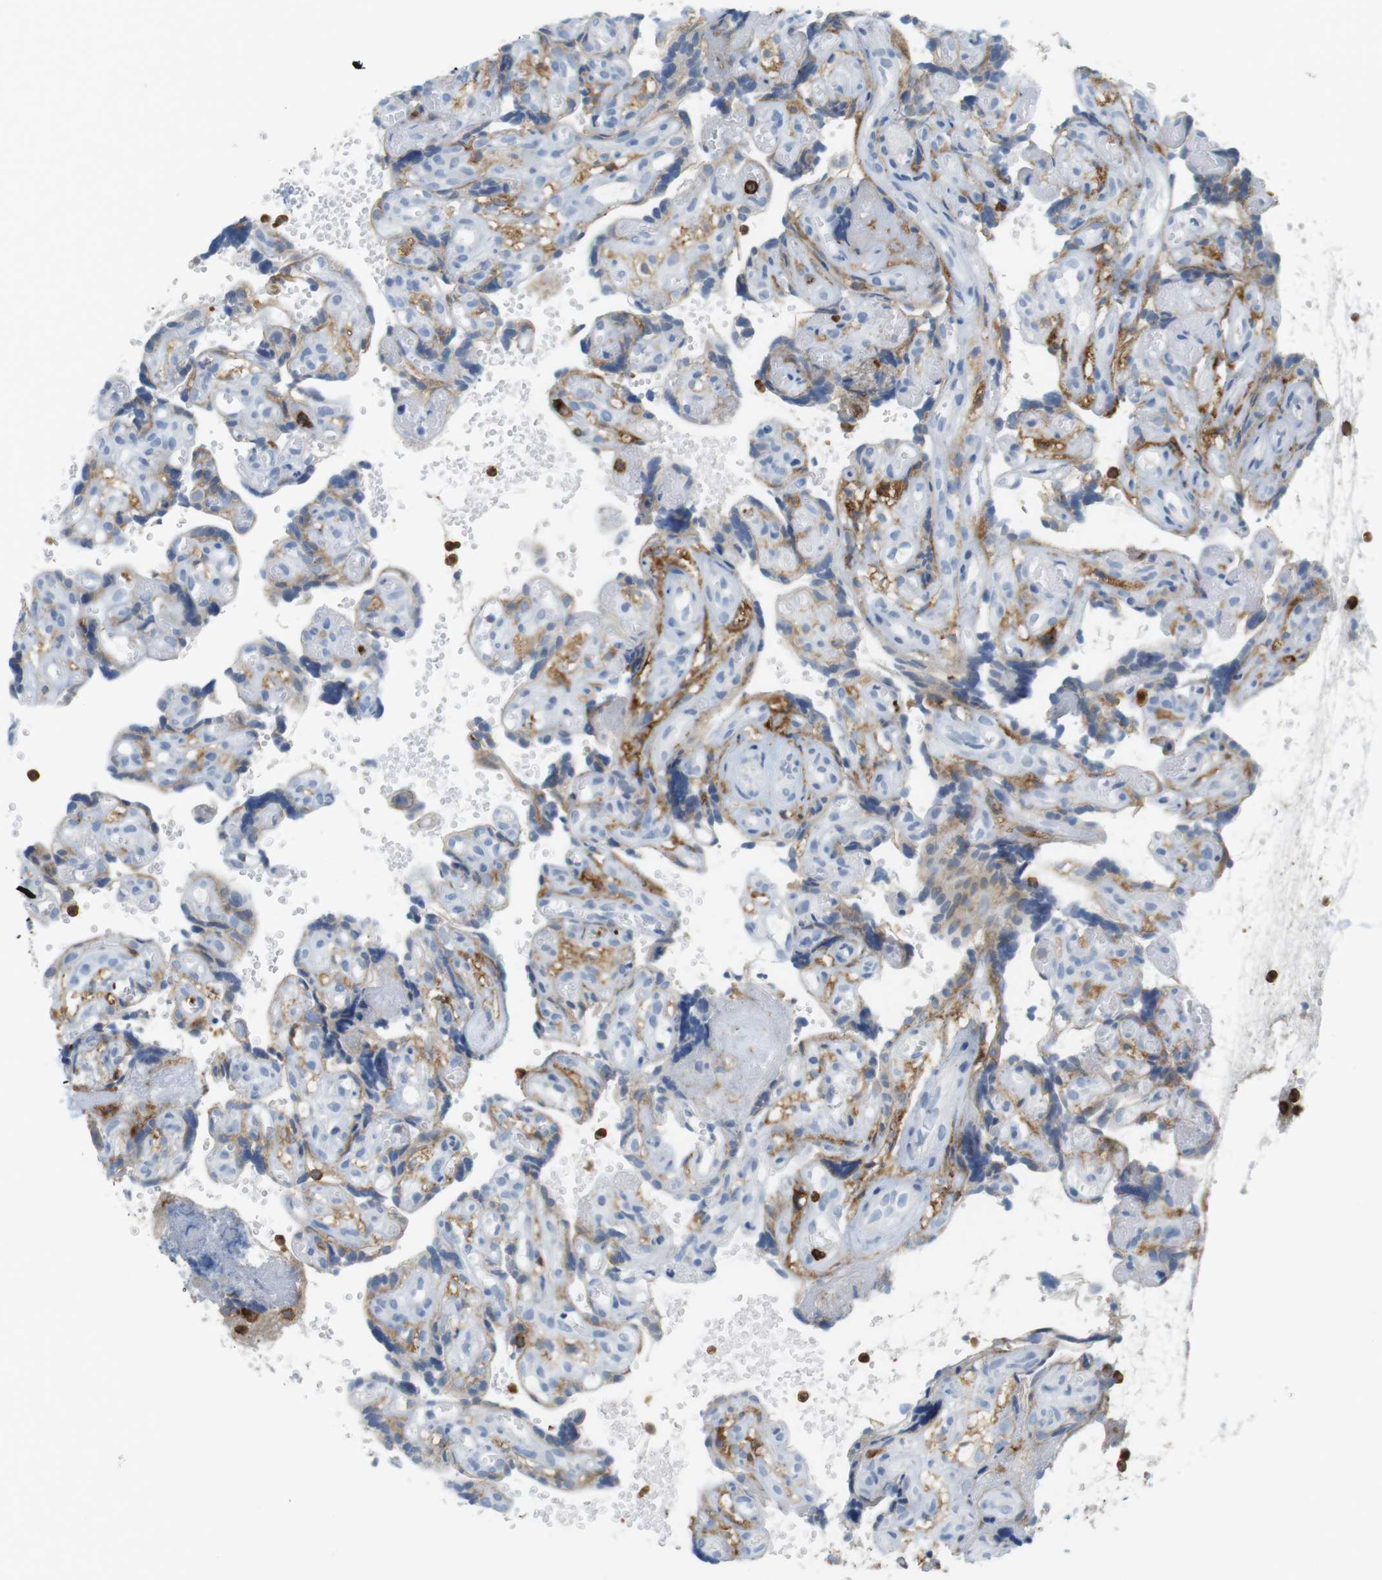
{"staining": {"intensity": "strong", "quantity": "25%-75%", "location": "cytoplasmic/membranous"}, "tissue": "placenta", "cell_type": "Decidual cells", "image_type": "normal", "snomed": [{"axis": "morphology", "description": "Normal tissue, NOS"}, {"axis": "topography", "description": "Placenta"}], "caption": "Normal placenta demonstrates strong cytoplasmic/membranous expression in approximately 25%-75% of decidual cells, visualized by immunohistochemistry.", "gene": "SIRPA", "patient": {"sex": "female", "age": 30}}